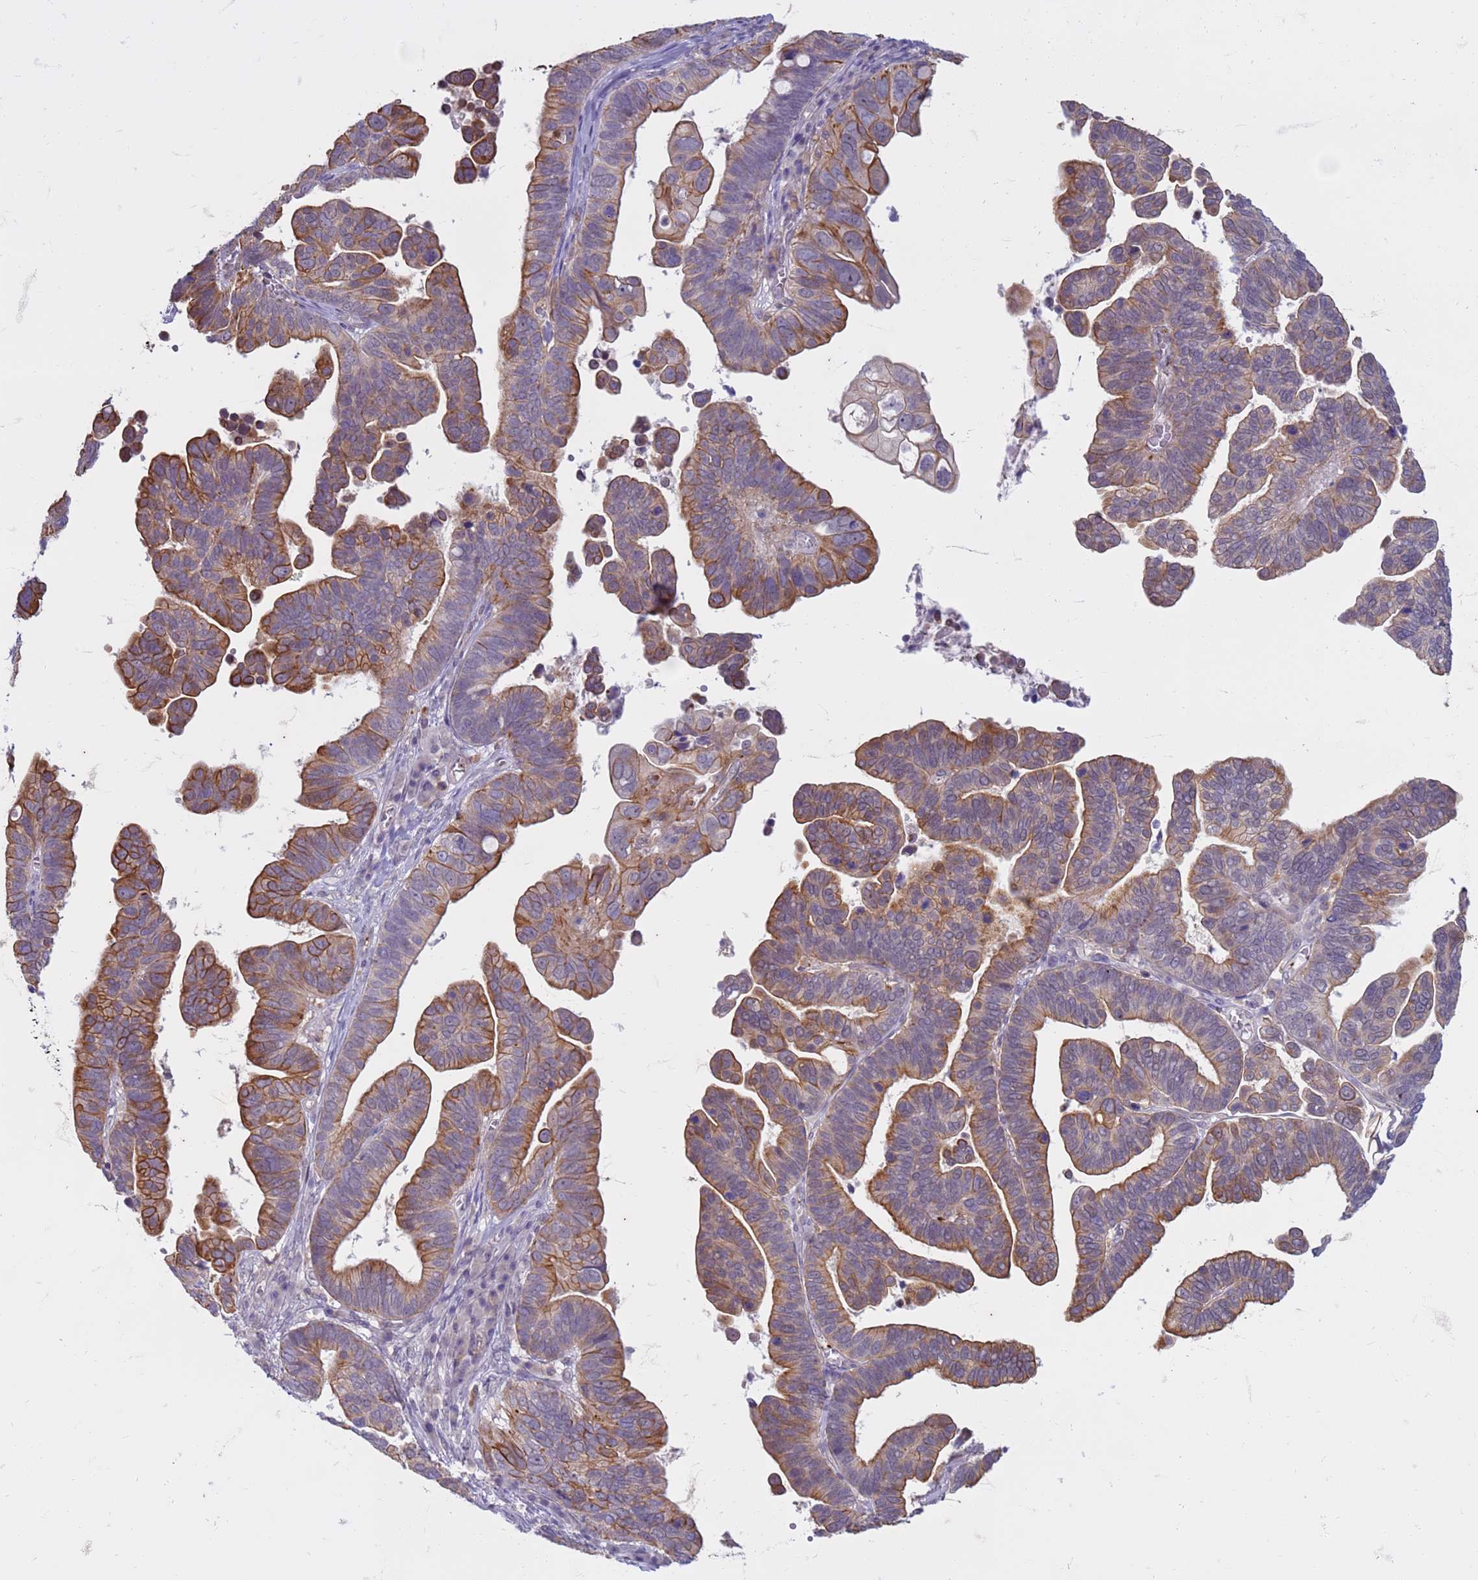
{"staining": {"intensity": "moderate", "quantity": "25%-75%", "location": "cytoplasmic/membranous"}, "tissue": "ovarian cancer", "cell_type": "Tumor cells", "image_type": "cancer", "snomed": [{"axis": "morphology", "description": "Cystadenocarcinoma, serous, NOS"}, {"axis": "topography", "description": "Ovary"}], "caption": "A photomicrograph showing moderate cytoplasmic/membranous positivity in approximately 25%-75% of tumor cells in serous cystadenocarcinoma (ovarian), as visualized by brown immunohistochemical staining.", "gene": "SLC15A3", "patient": {"sex": "female", "age": 56}}